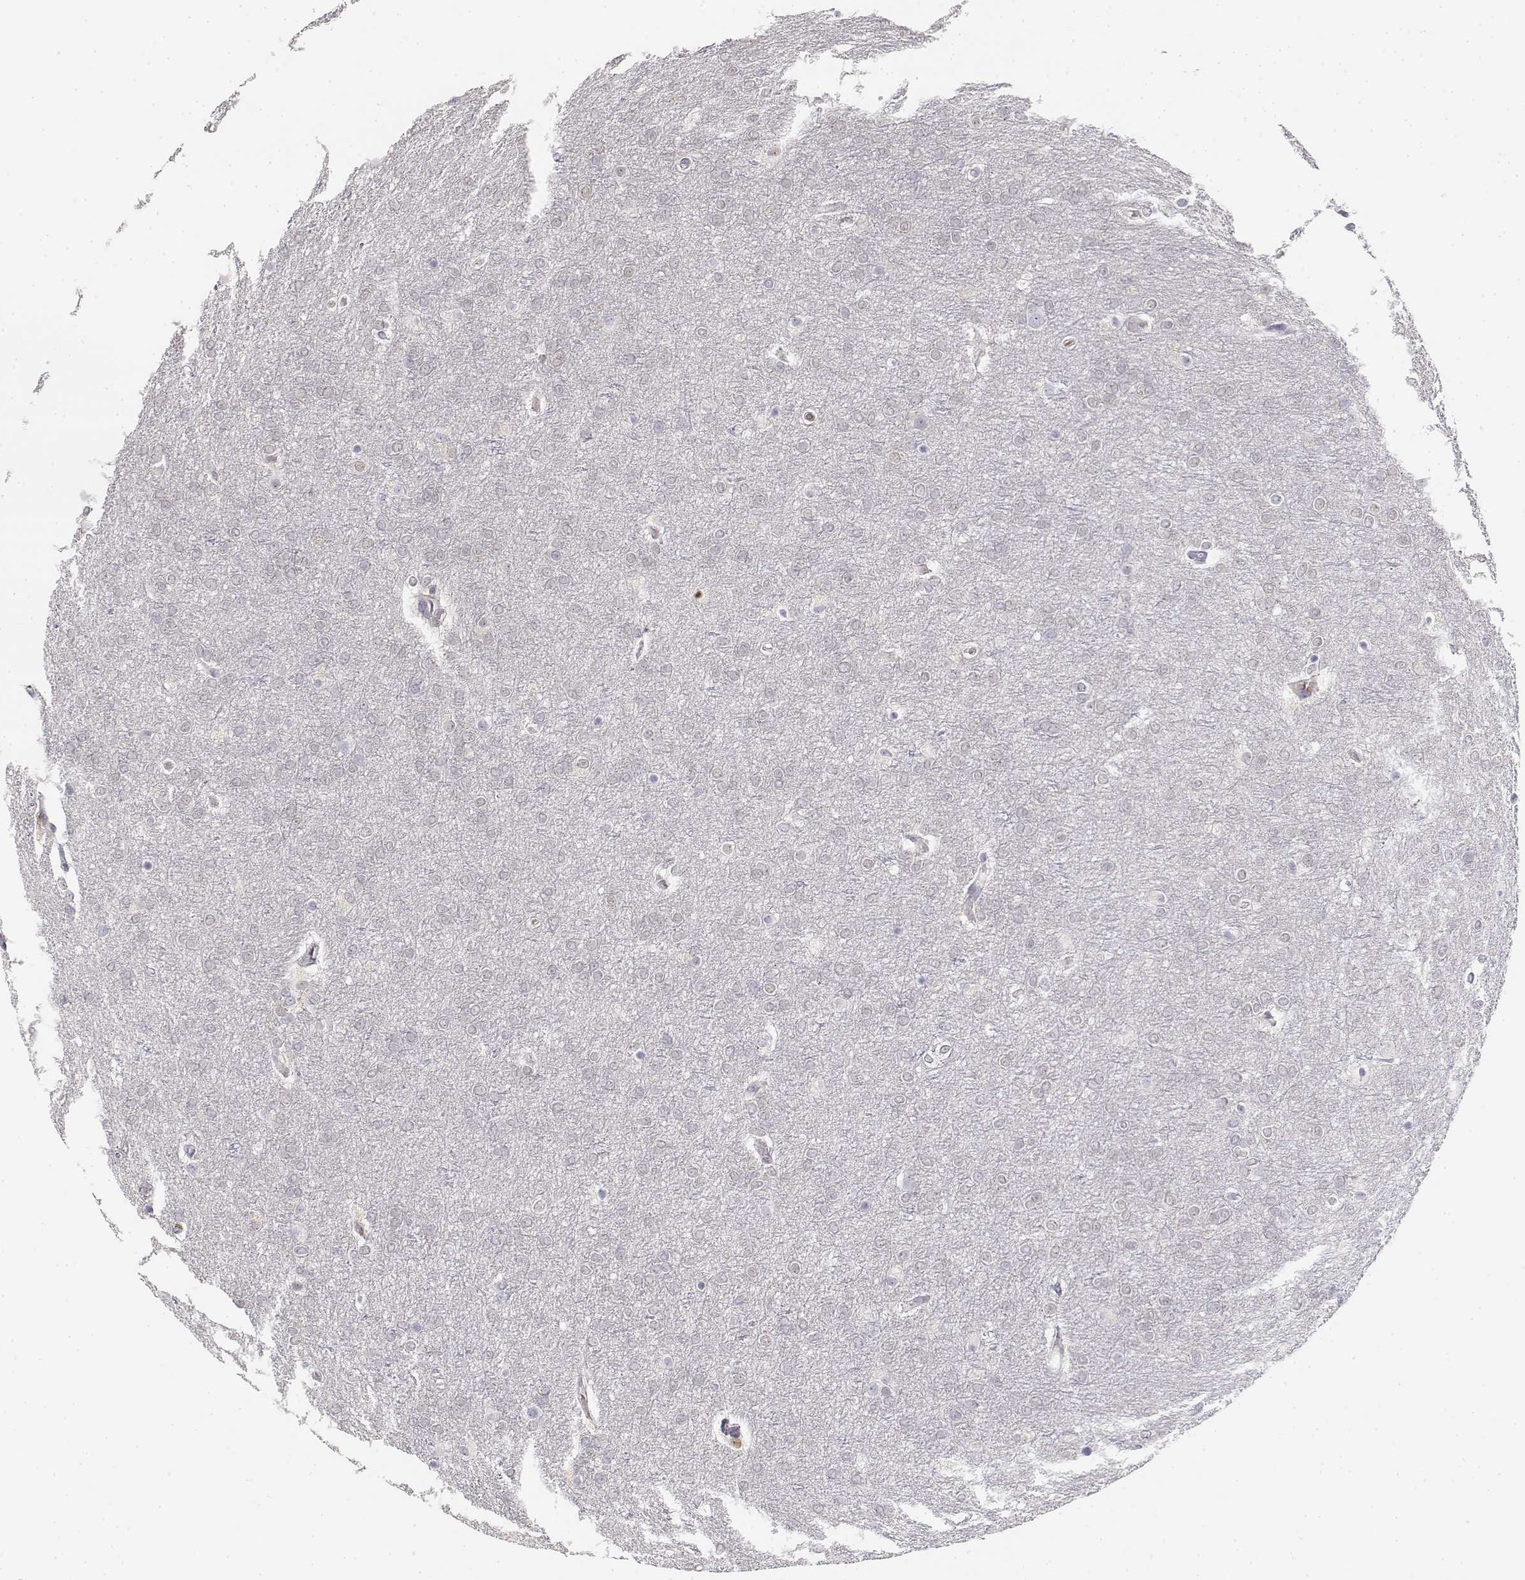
{"staining": {"intensity": "negative", "quantity": "none", "location": "none"}, "tissue": "glioma", "cell_type": "Tumor cells", "image_type": "cancer", "snomed": [{"axis": "morphology", "description": "Glioma, malignant, High grade"}, {"axis": "topography", "description": "Brain"}], "caption": "Immunohistochemistry (IHC) image of glioma stained for a protein (brown), which demonstrates no positivity in tumor cells.", "gene": "GLIPR1L2", "patient": {"sex": "female", "age": 61}}